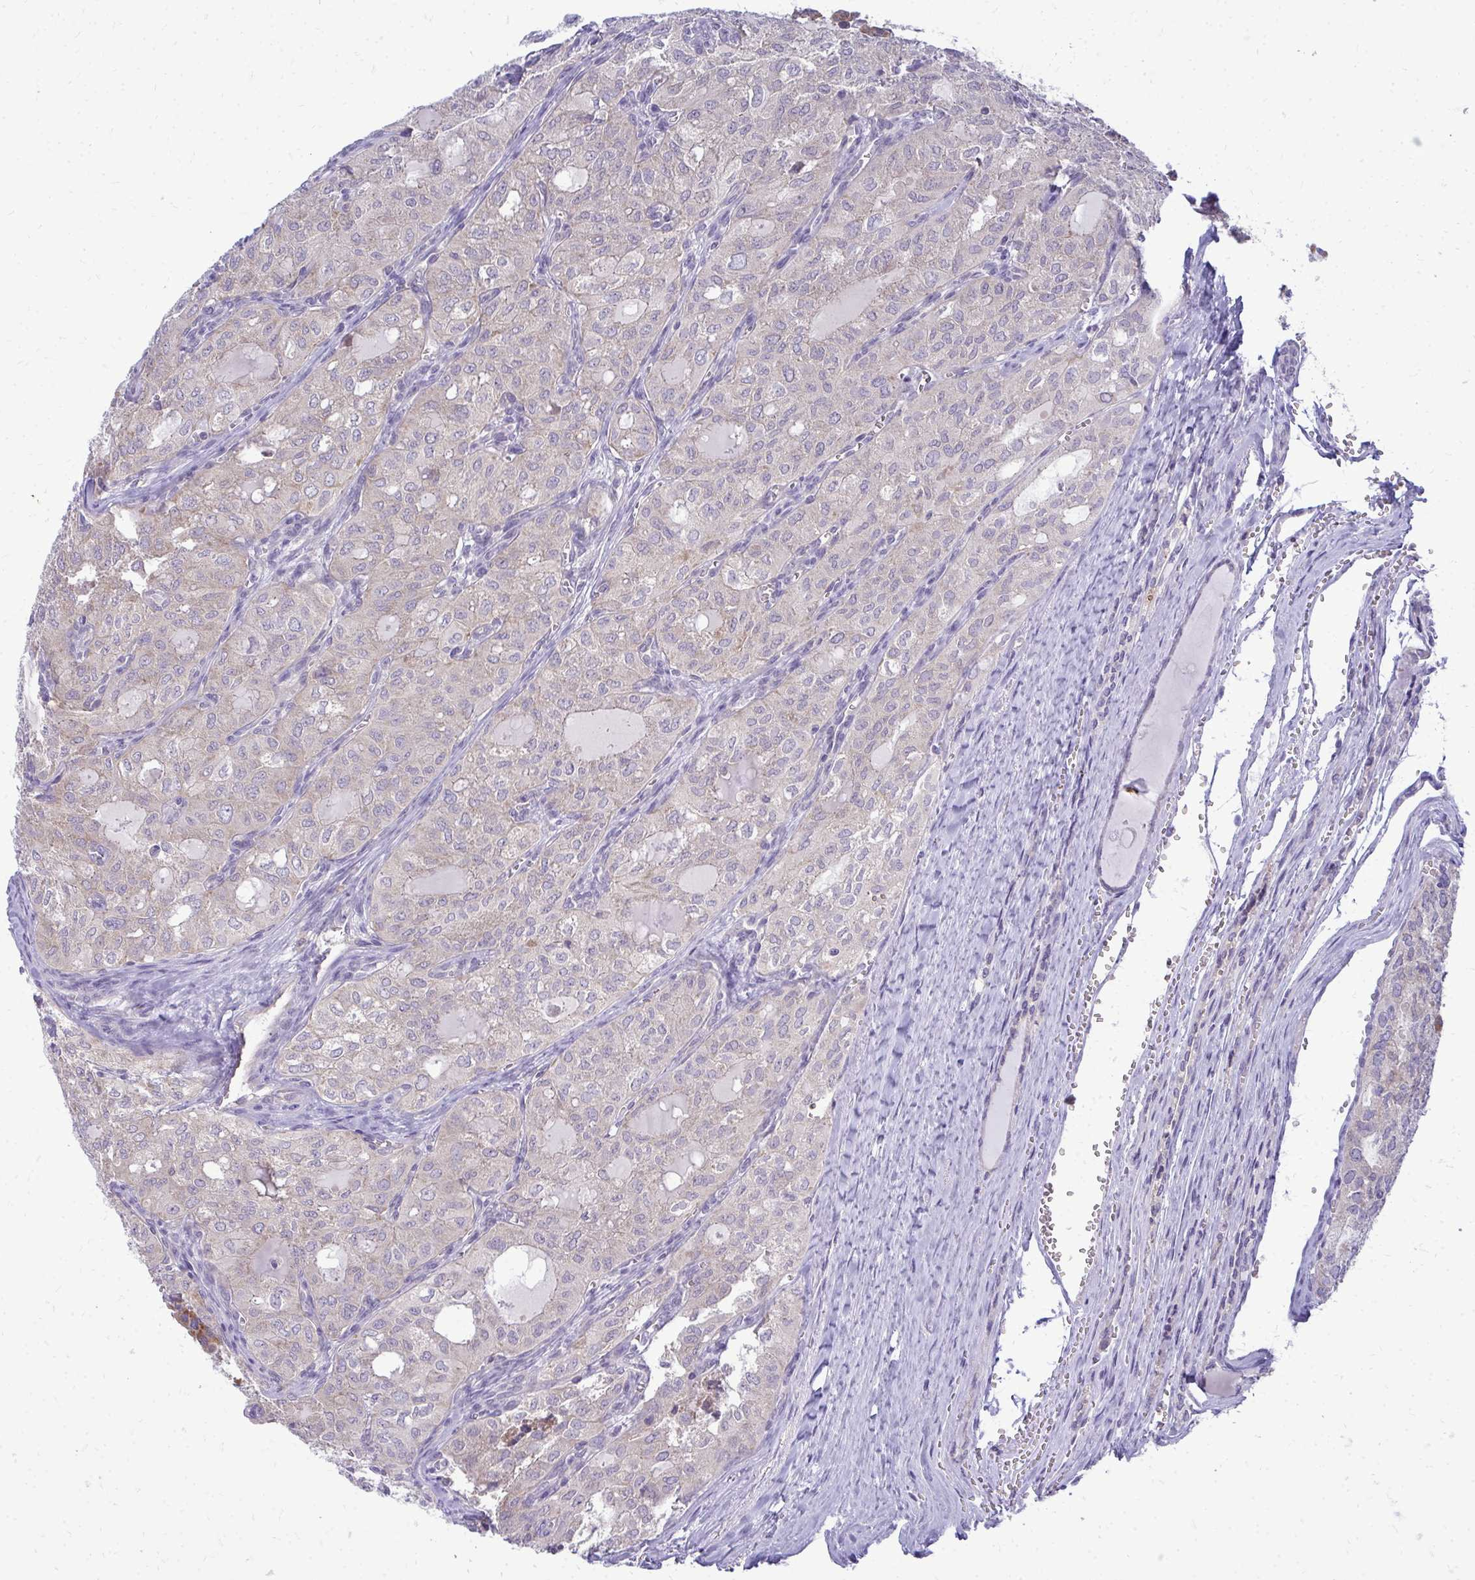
{"staining": {"intensity": "weak", "quantity": "25%-75%", "location": "cytoplasmic/membranous"}, "tissue": "thyroid cancer", "cell_type": "Tumor cells", "image_type": "cancer", "snomed": [{"axis": "morphology", "description": "Follicular adenoma carcinoma, NOS"}, {"axis": "topography", "description": "Thyroid gland"}], "caption": "Immunohistochemistry (DAB (3,3'-diaminobenzidine)) staining of human thyroid cancer (follicular adenoma carcinoma) demonstrates weak cytoplasmic/membranous protein positivity in approximately 25%-75% of tumor cells.", "gene": "RPLP2", "patient": {"sex": "male", "age": 75}}